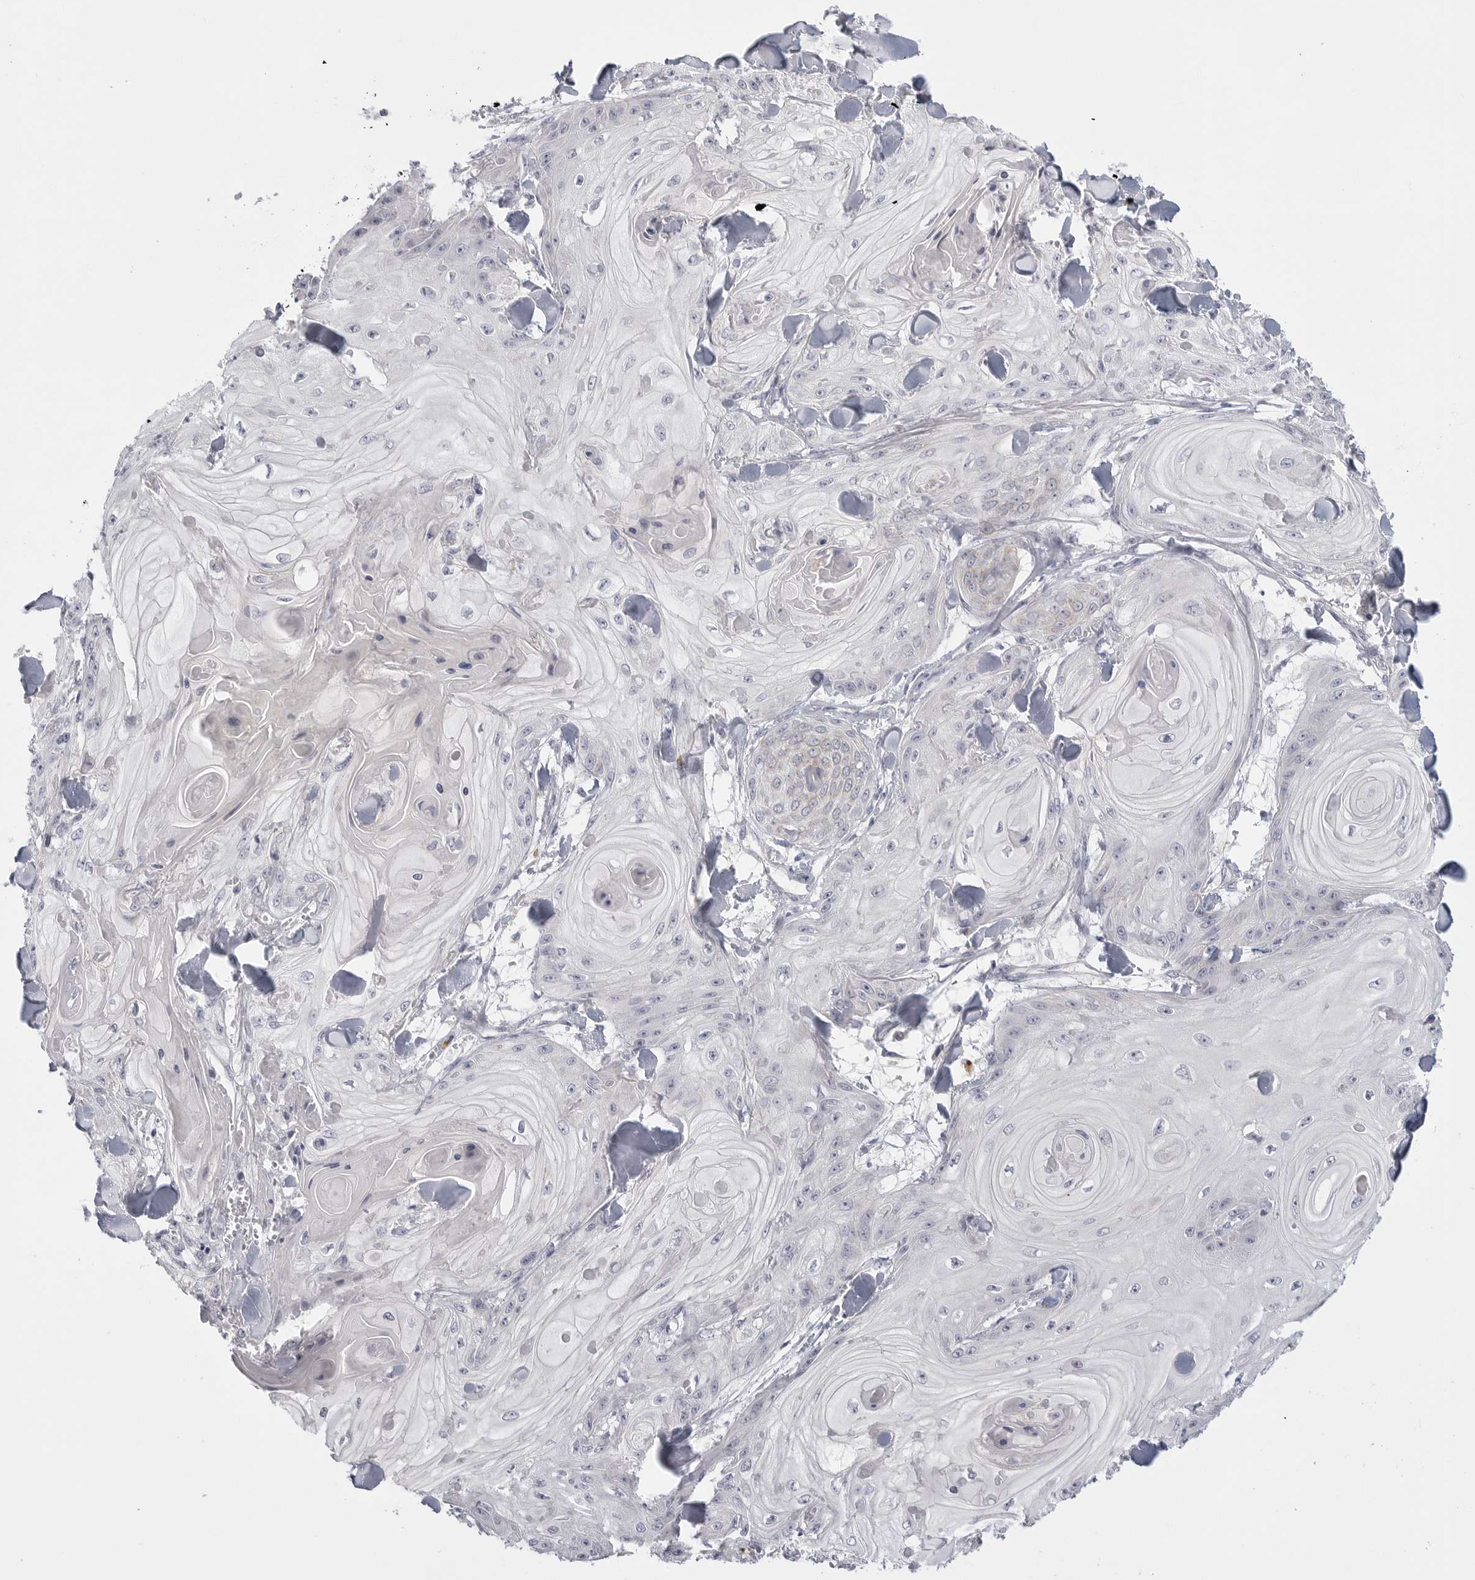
{"staining": {"intensity": "negative", "quantity": "none", "location": "none"}, "tissue": "skin cancer", "cell_type": "Tumor cells", "image_type": "cancer", "snomed": [{"axis": "morphology", "description": "Squamous cell carcinoma, NOS"}, {"axis": "topography", "description": "Skin"}], "caption": "A micrograph of human squamous cell carcinoma (skin) is negative for staining in tumor cells.", "gene": "ELP3", "patient": {"sex": "male", "age": 74}}